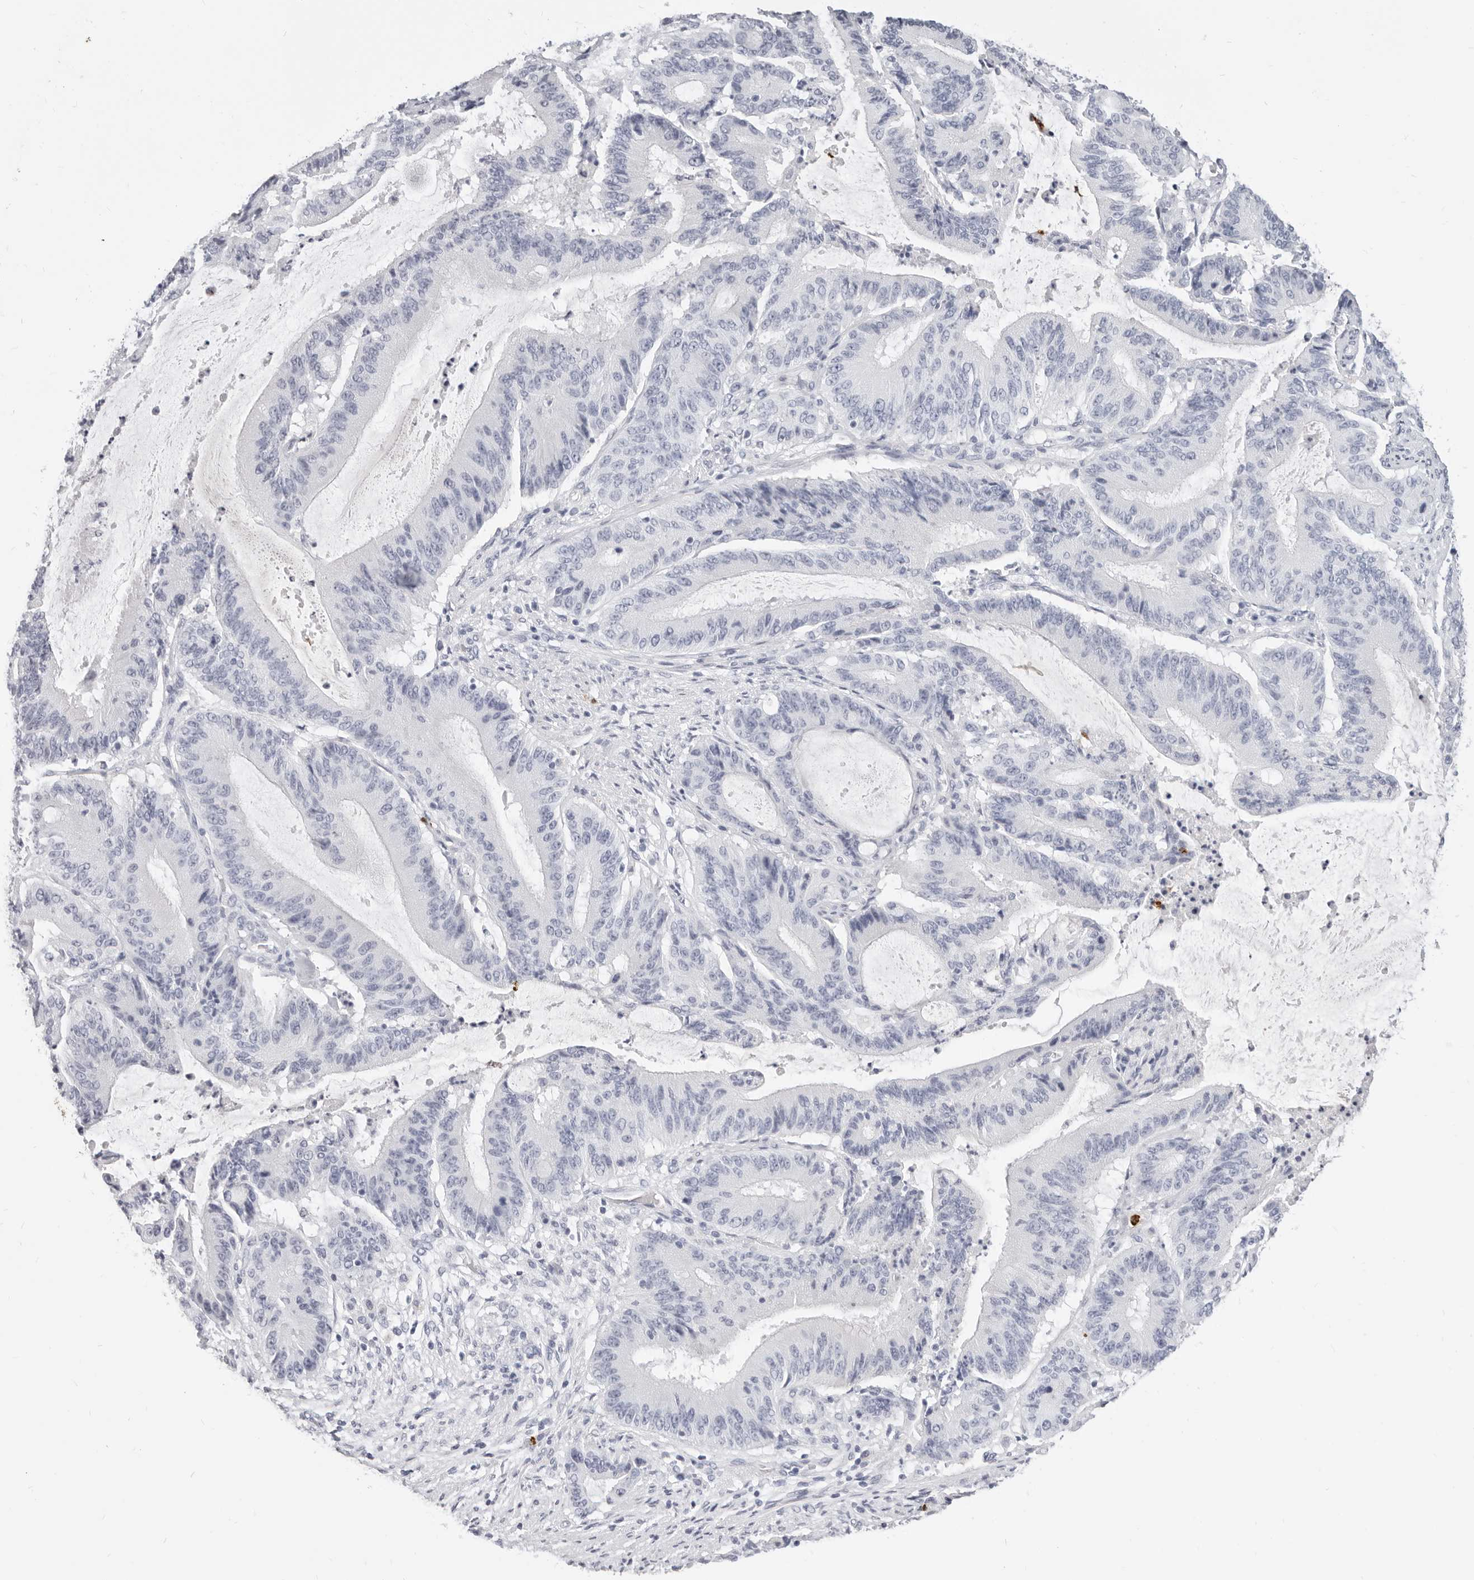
{"staining": {"intensity": "negative", "quantity": "none", "location": "none"}, "tissue": "liver cancer", "cell_type": "Tumor cells", "image_type": "cancer", "snomed": [{"axis": "morphology", "description": "Normal tissue, NOS"}, {"axis": "morphology", "description": "Cholangiocarcinoma"}, {"axis": "topography", "description": "Liver"}, {"axis": "topography", "description": "Peripheral nerve tissue"}], "caption": "Tumor cells are negative for brown protein staining in liver cholangiocarcinoma.", "gene": "CAMP", "patient": {"sex": "female", "age": 73}}